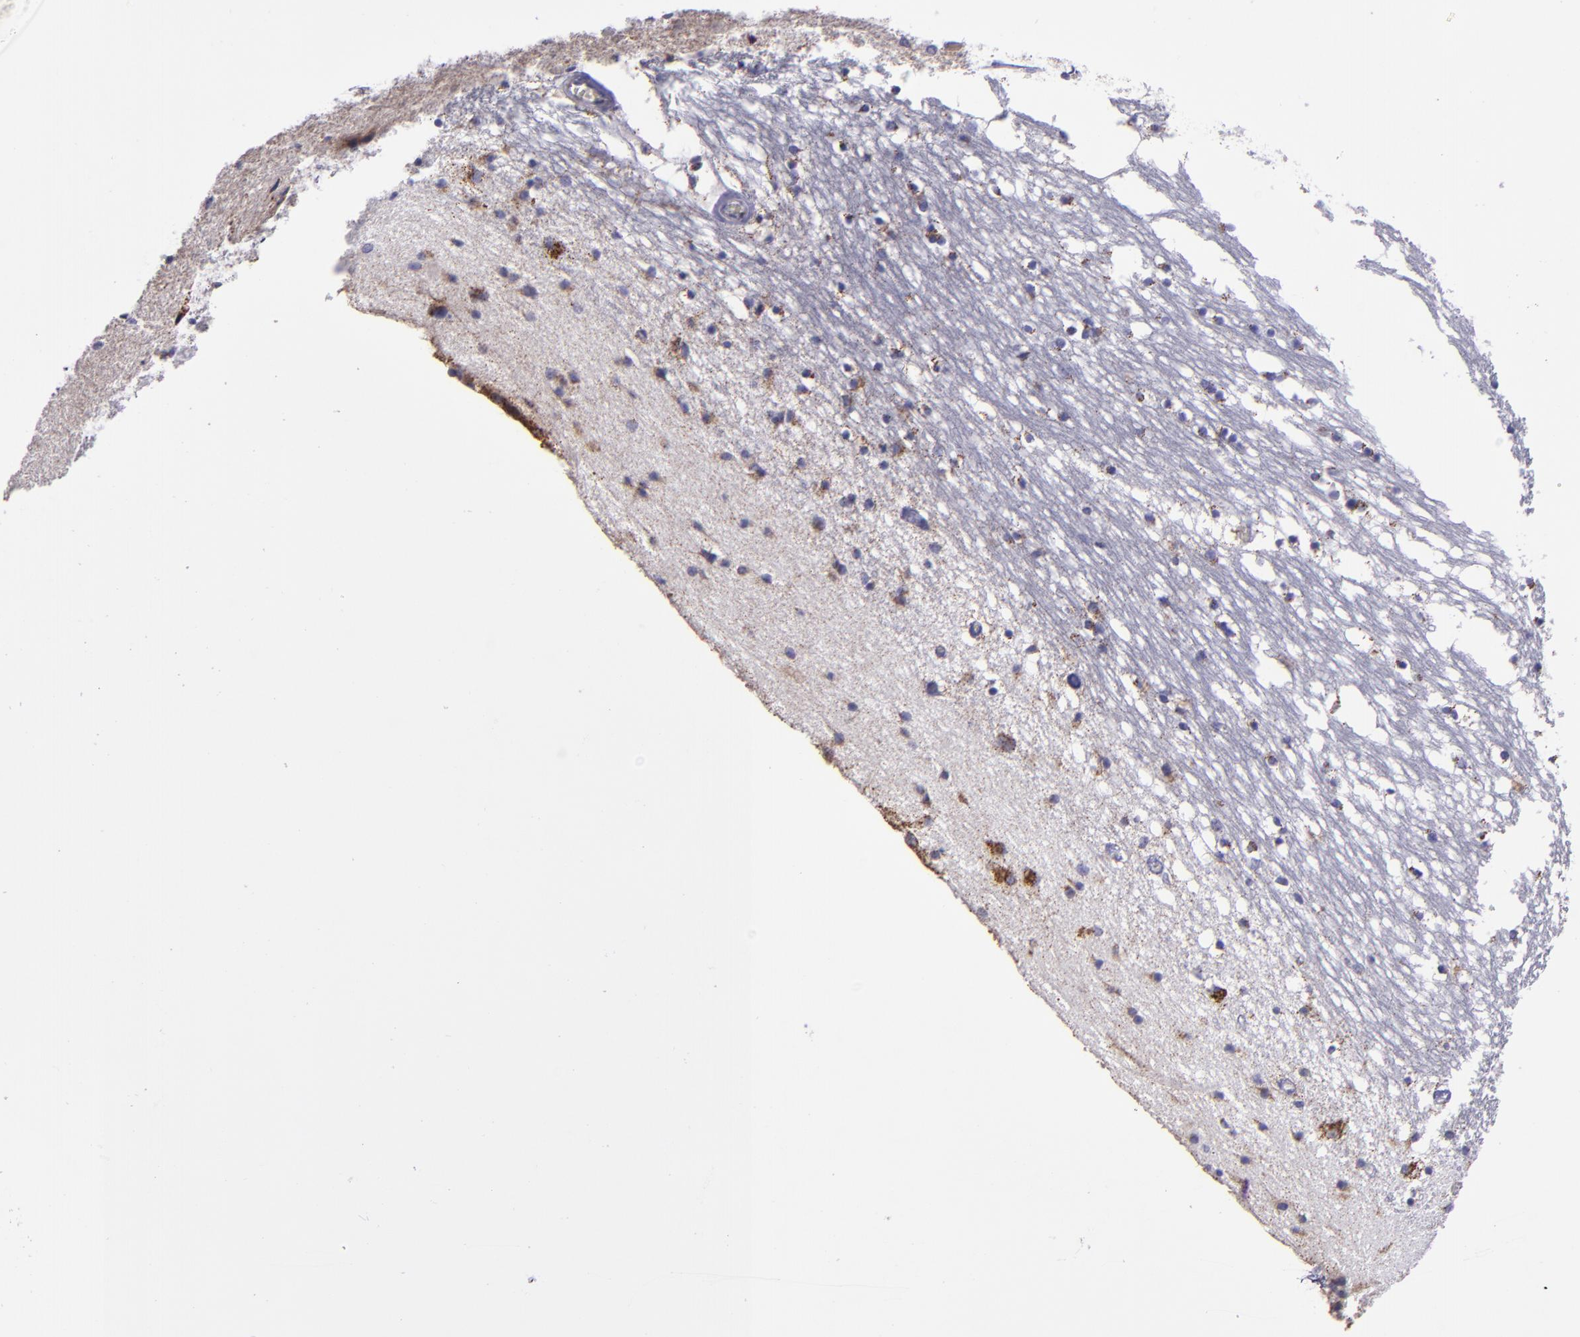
{"staining": {"intensity": "weak", "quantity": "25%-75%", "location": "cytoplasmic/membranous"}, "tissue": "caudate", "cell_type": "Glial cells", "image_type": "normal", "snomed": [{"axis": "morphology", "description": "Normal tissue, NOS"}, {"axis": "topography", "description": "Lateral ventricle wall"}], "caption": "A high-resolution micrograph shows IHC staining of unremarkable caudate, which displays weak cytoplasmic/membranous positivity in about 25%-75% of glial cells.", "gene": "HSPD1", "patient": {"sex": "male", "age": 45}}